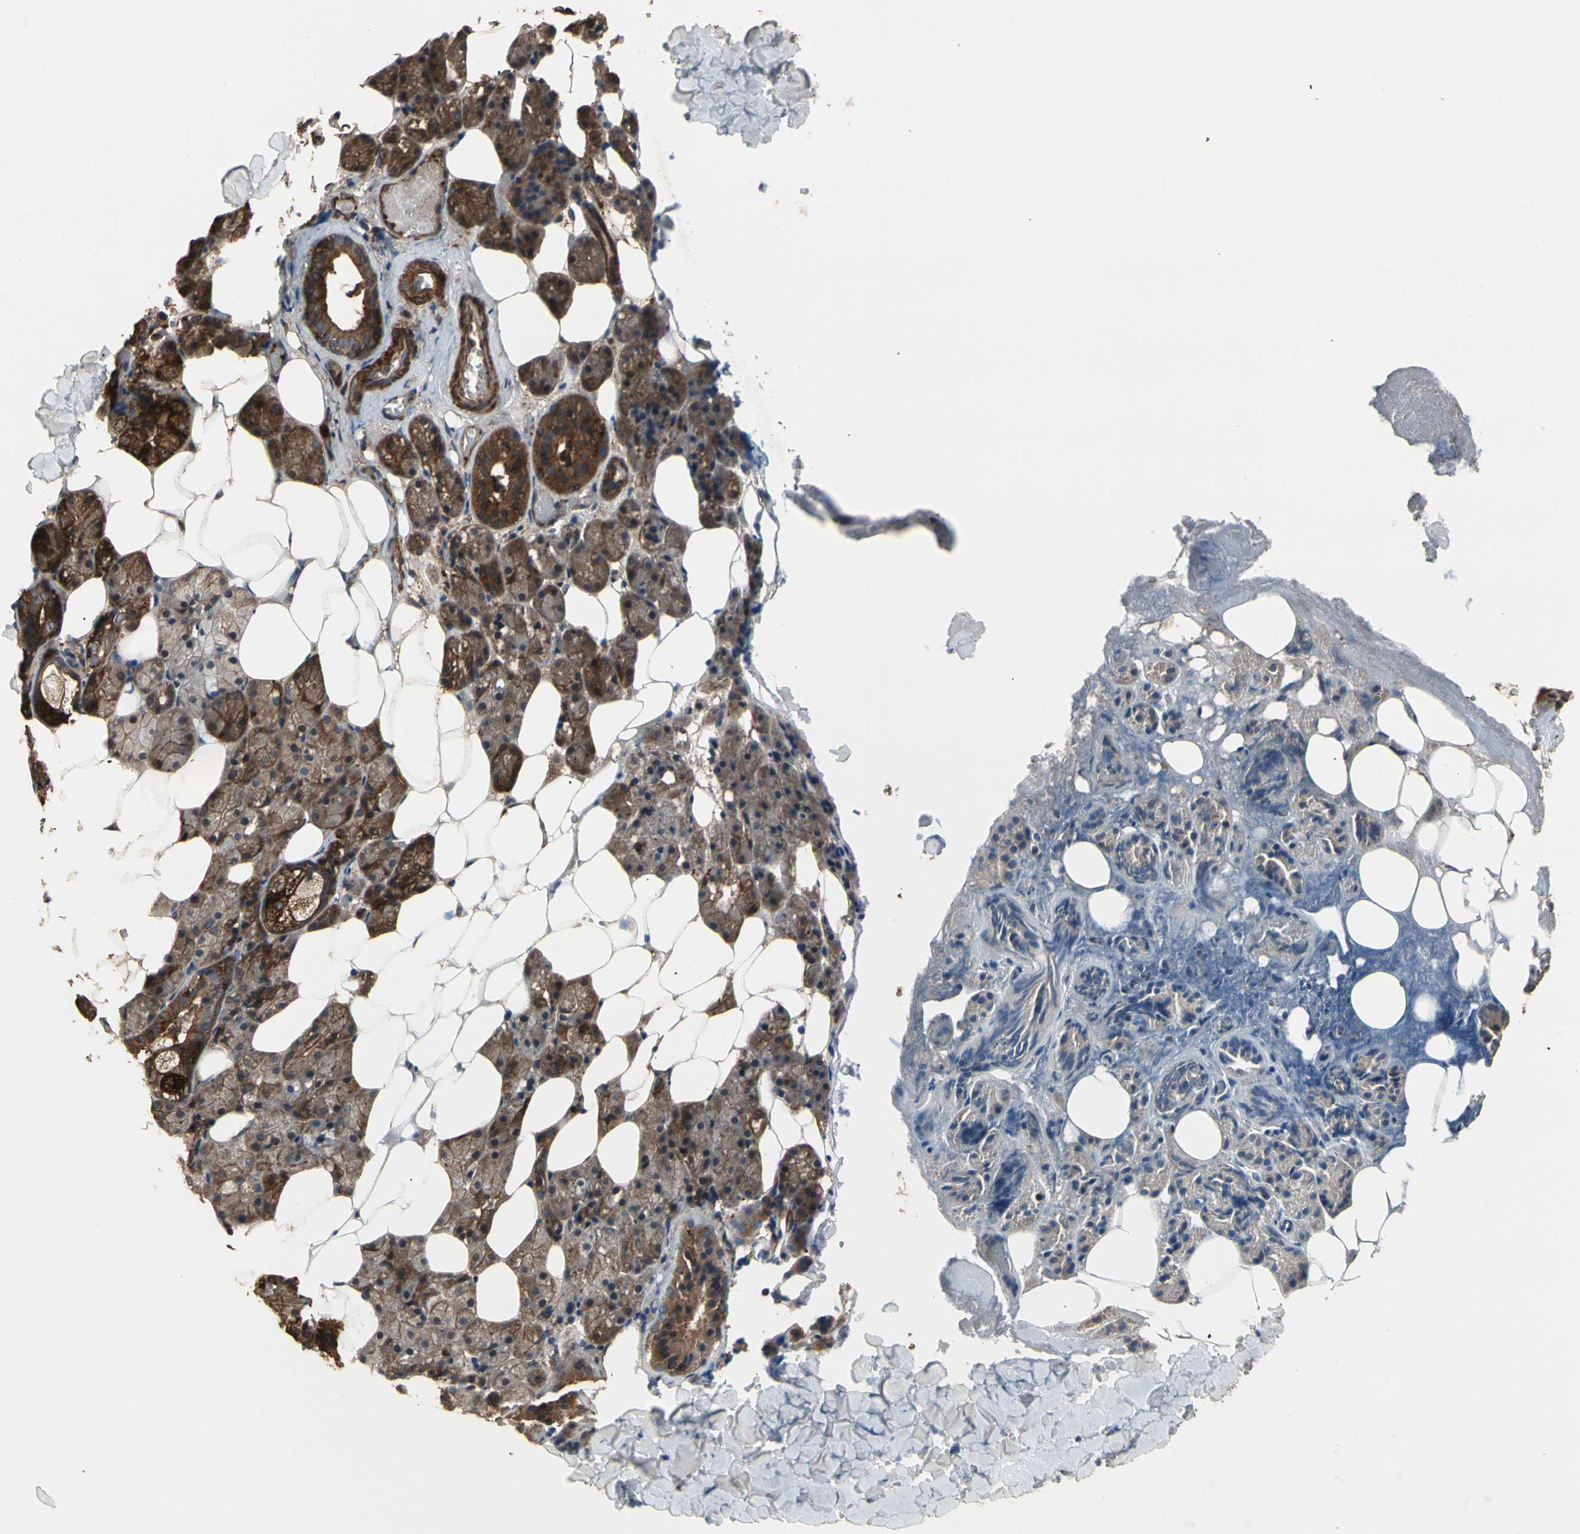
{"staining": {"intensity": "strong", "quantity": ">75%", "location": "cytoplasmic/membranous"}, "tissue": "salivary gland", "cell_type": "Glandular cells", "image_type": "normal", "snomed": [{"axis": "morphology", "description": "Normal tissue, NOS"}, {"axis": "topography", "description": "Salivary gland"}], "caption": "This image exhibits benign salivary gland stained with IHC to label a protein in brown. The cytoplasmic/membranous of glandular cells show strong positivity for the protein. Nuclei are counter-stained blue.", "gene": "AGBL2", "patient": {"sex": "female", "age": 55}}